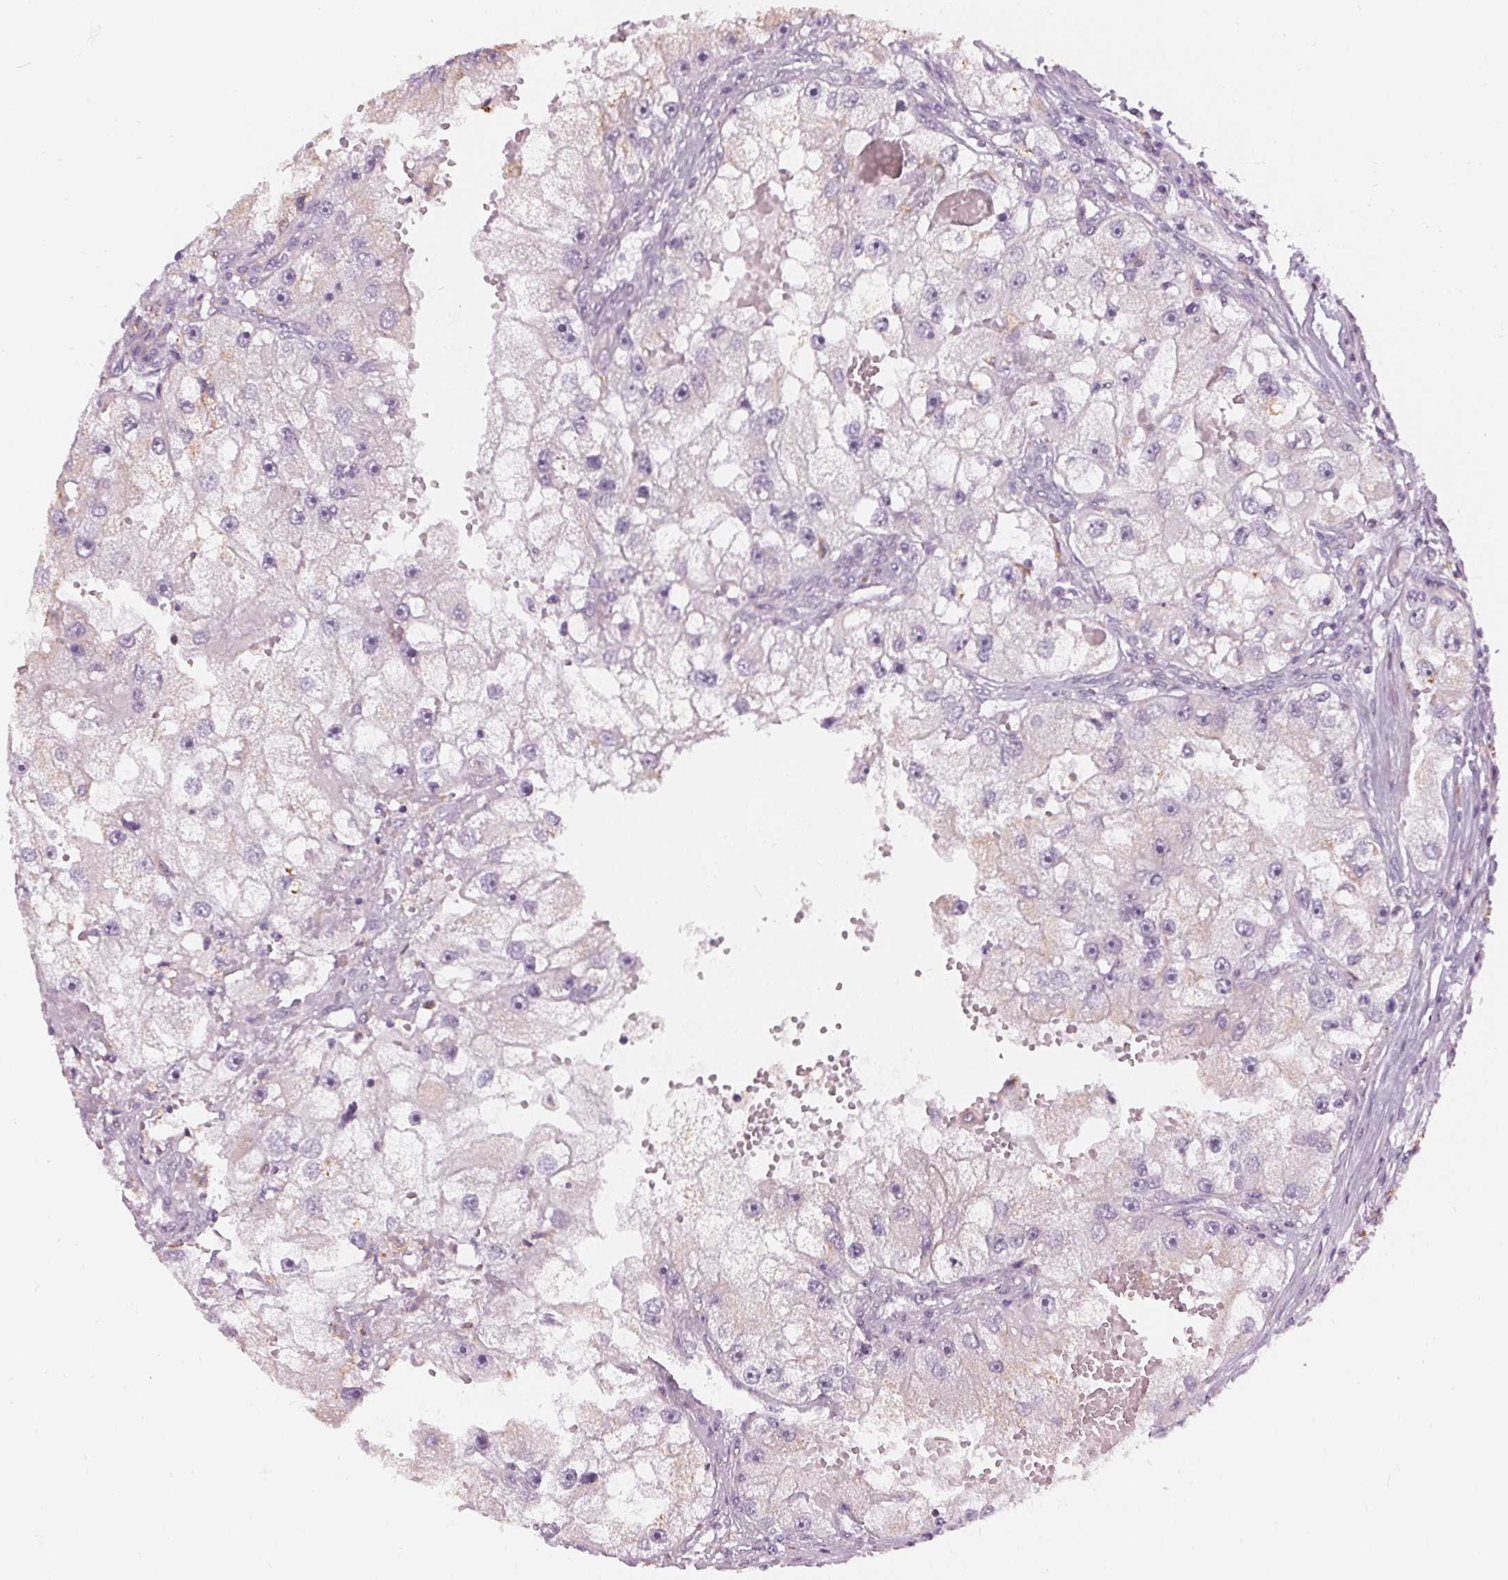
{"staining": {"intensity": "negative", "quantity": "none", "location": "none"}, "tissue": "renal cancer", "cell_type": "Tumor cells", "image_type": "cancer", "snomed": [{"axis": "morphology", "description": "Adenocarcinoma, NOS"}, {"axis": "topography", "description": "Kidney"}], "caption": "A histopathology image of human renal cancer (adenocarcinoma) is negative for staining in tumor cells. Brightfield microscopy of IHC stained with DAB (3,3'-diaminobenzidine) (brown) and hematoxylin (blue), captured at high magnification.", "gene": "HOPX", "patient": {"sex": "male", "age": 63}}